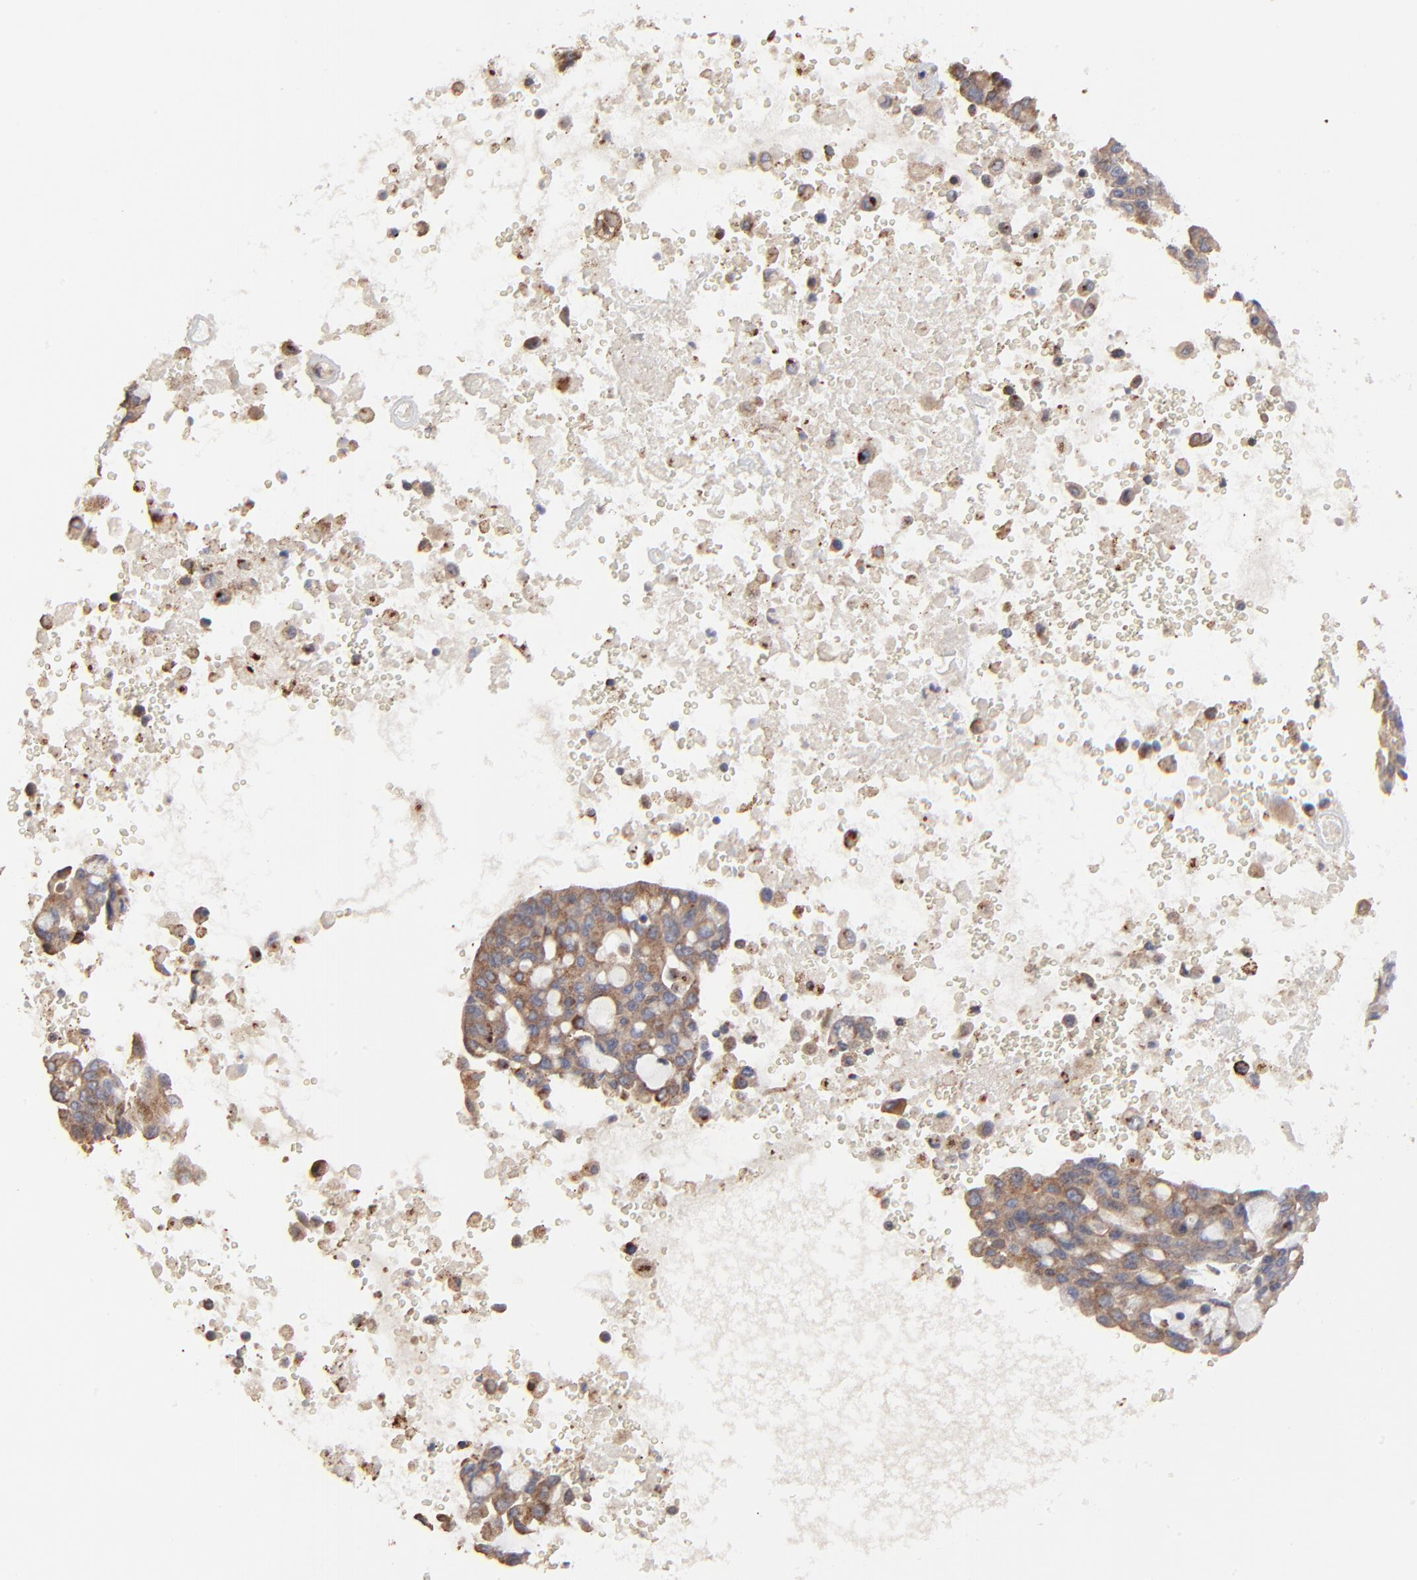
{"staining": {"intensity": "strong", "quantity": ">75%", "location": "cytoplasmic/membranous"}, "tissue": "lung cancer", "cell_type": "Tumor cells", "image_type": "cancer", "snomed": [{"axis": "morphology", "description": "Adenocarcinoma, NOS"}, {"axis": "topography", "description": "Lung"}], "caption": "Adenocarcinoma (lung) stained with a protein marker shows strong staining in tumor cells.", "gene": "ELP2", "patient": {"sex": "female", "age": 44}}